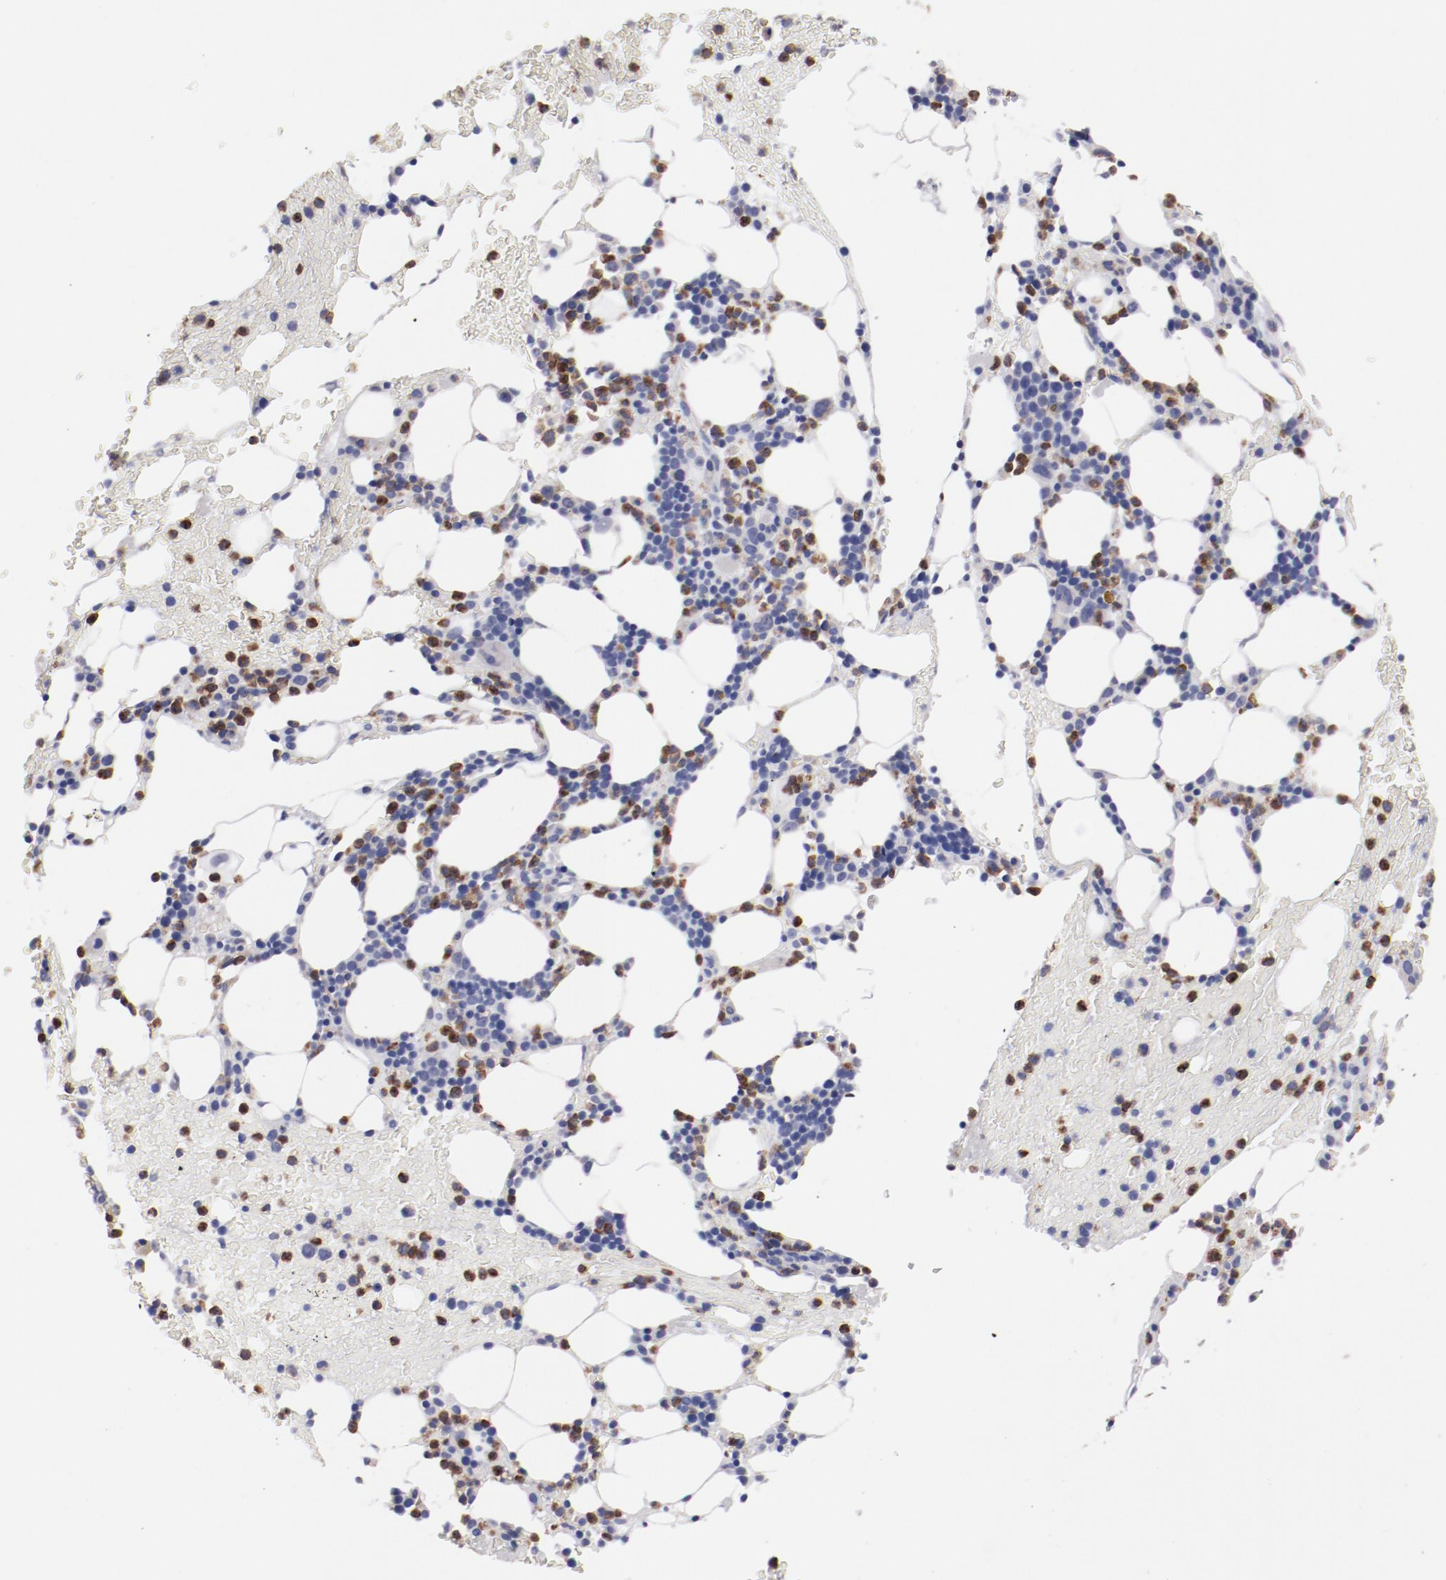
{"staining": {"intensity": "moderate", "quantity": "25%-75%", "location": "cytoplasmic/membranous"}, "tissue": "bone marrow", "cell_type": "Hematopoietic cells", "image_type": "normal", "snomed": [{"axis": "morphology", "description": "Normal tissue, NOS"}, {"axis": "topography", "description": "Bone marrow"}], "caption": "High-magnification brightfield microscopy of normal bone marrow stained with DAB (3,3'-diaminobenzidine) (brown) and counterstained with hematoxylin (blue). hematopoietic cells exhibit moderate cytoplasmic/membranous staining is appreciated in approximately25%-75% of cells. (brown staining indicates protein expression, while blue staining denotes nuclei).", "gene": "FGR", "patient": {"sex": "female", "age": 84}}